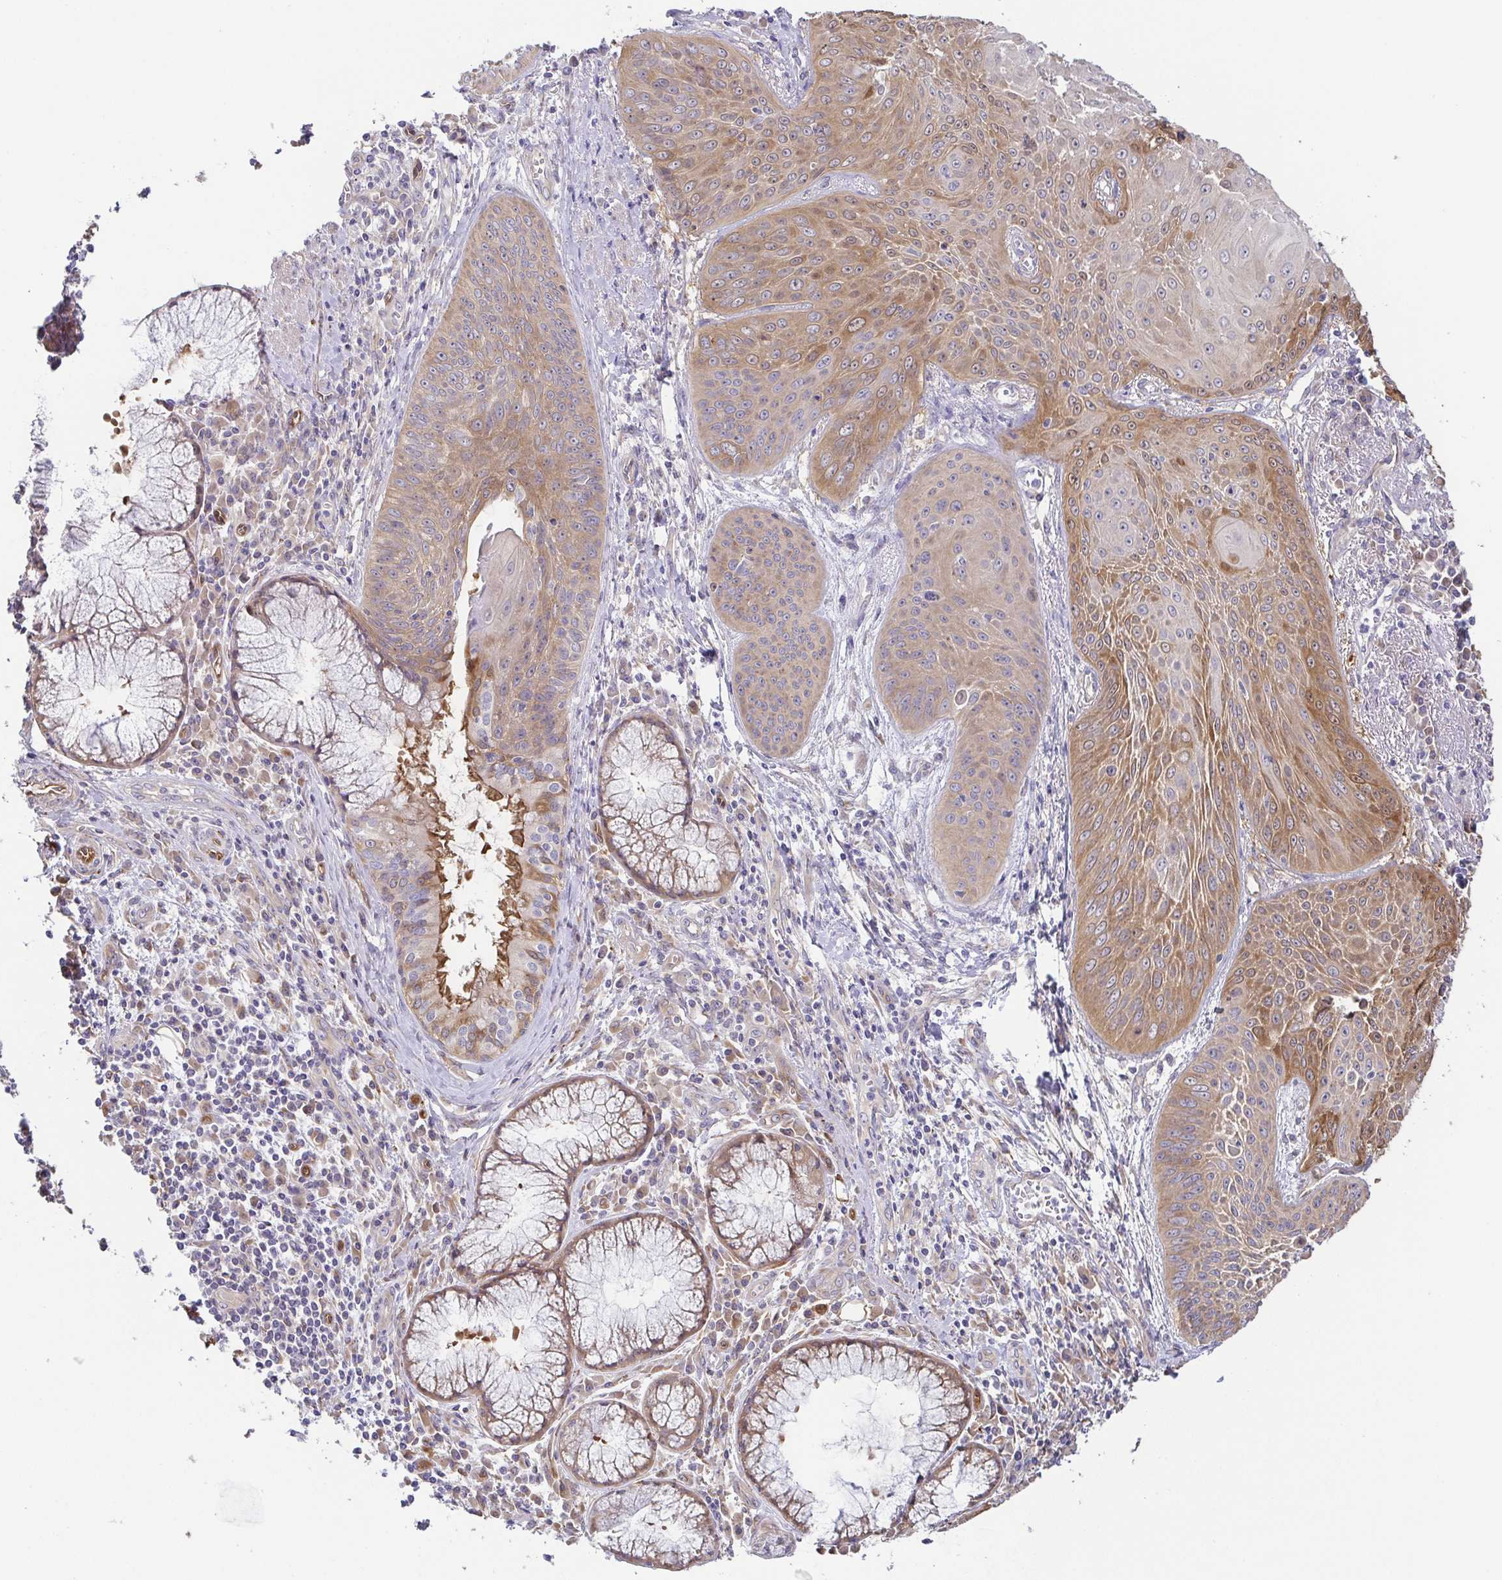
{"staining": {"intensity": "moderate", "quantity": ">75%", "location": "cytoplasmic/membranous"}, "tissue": "lung cancer", "cell_type": "Tumor cells", "image_type": "cancer", "snomed": [{"axis": "morphology", "description": "Squamous cell carcinoma, NOS"}, {"axis": "topography", "description": "Lung"}], "caption": "DAB (3,3'-diaminobenzidine) immunohistochemical staining of human lung squamous cell carcinoma displays moderate cytoplasmic/membranous protein expression in approximately >75% of tumor cells. (Brightfield microscopy of DAB IHC at high magnification).", "gene": "EIF3D", "patient": {"sex": "male", "age": 74}}